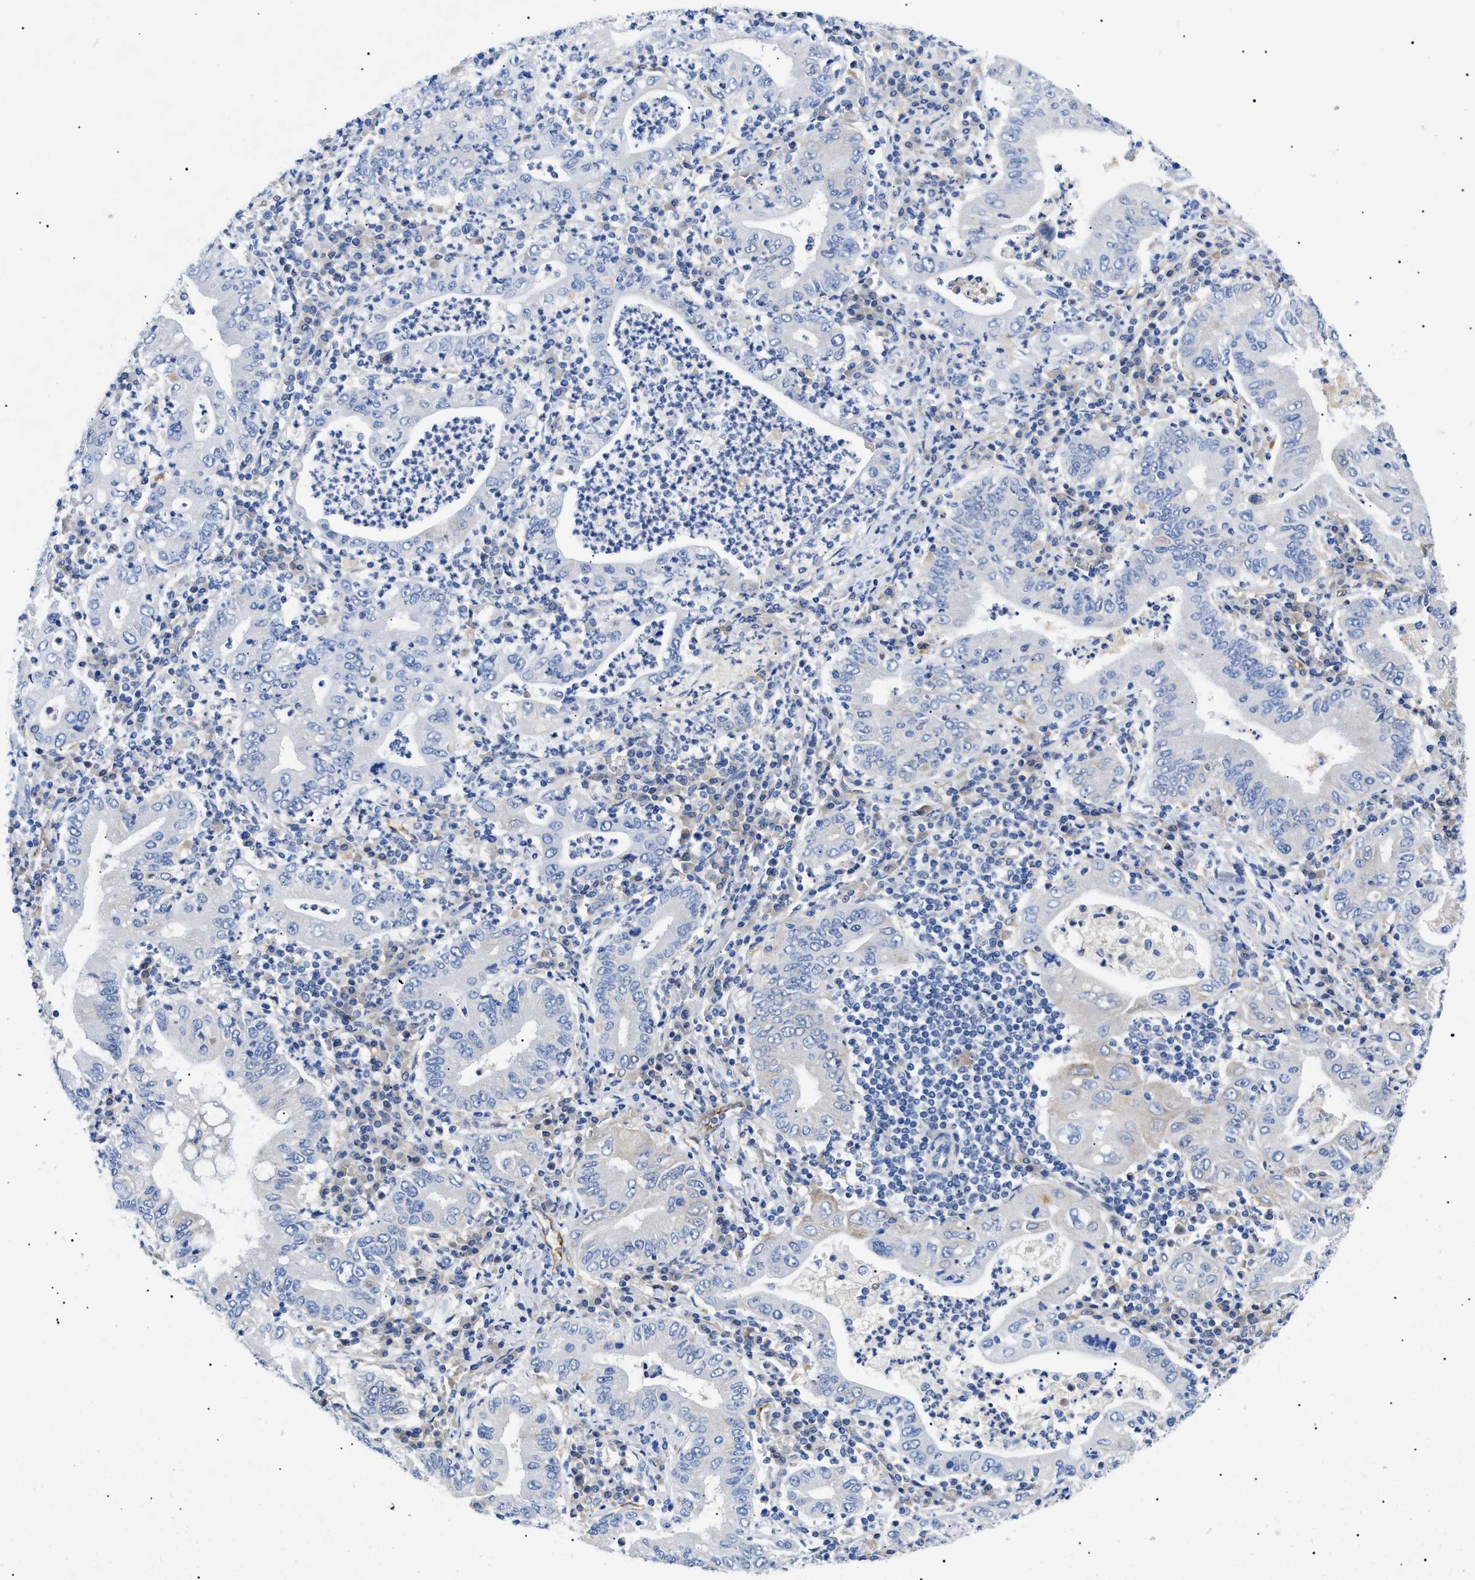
{"staining": {"intensity": "negative", "quantity": "none", "location": "none"}, "tissue": "stomach cancer", "cell_type": "Tumor cells", "image_type": "cancer", "snomed": [{"axis": "morphology", "description": "Normal tissue, NOS"}, {"axis": "morphology", "description": "Adenocarcinoma, NOS"}, {"axis": "topography", "description": "Esophagus"}, {"axis": "topography", "description": "Stomach, upper"}, {"axis": "topography", "description": "Peripheral nerve tissue"}], "caption": "This is an immunohistochemistry photomicrograph of human stomach adenocarcinoma. There is no staining in tumor cells.", "gene": "ACKR1", "patient": {"sex": "male", "age": 62}}